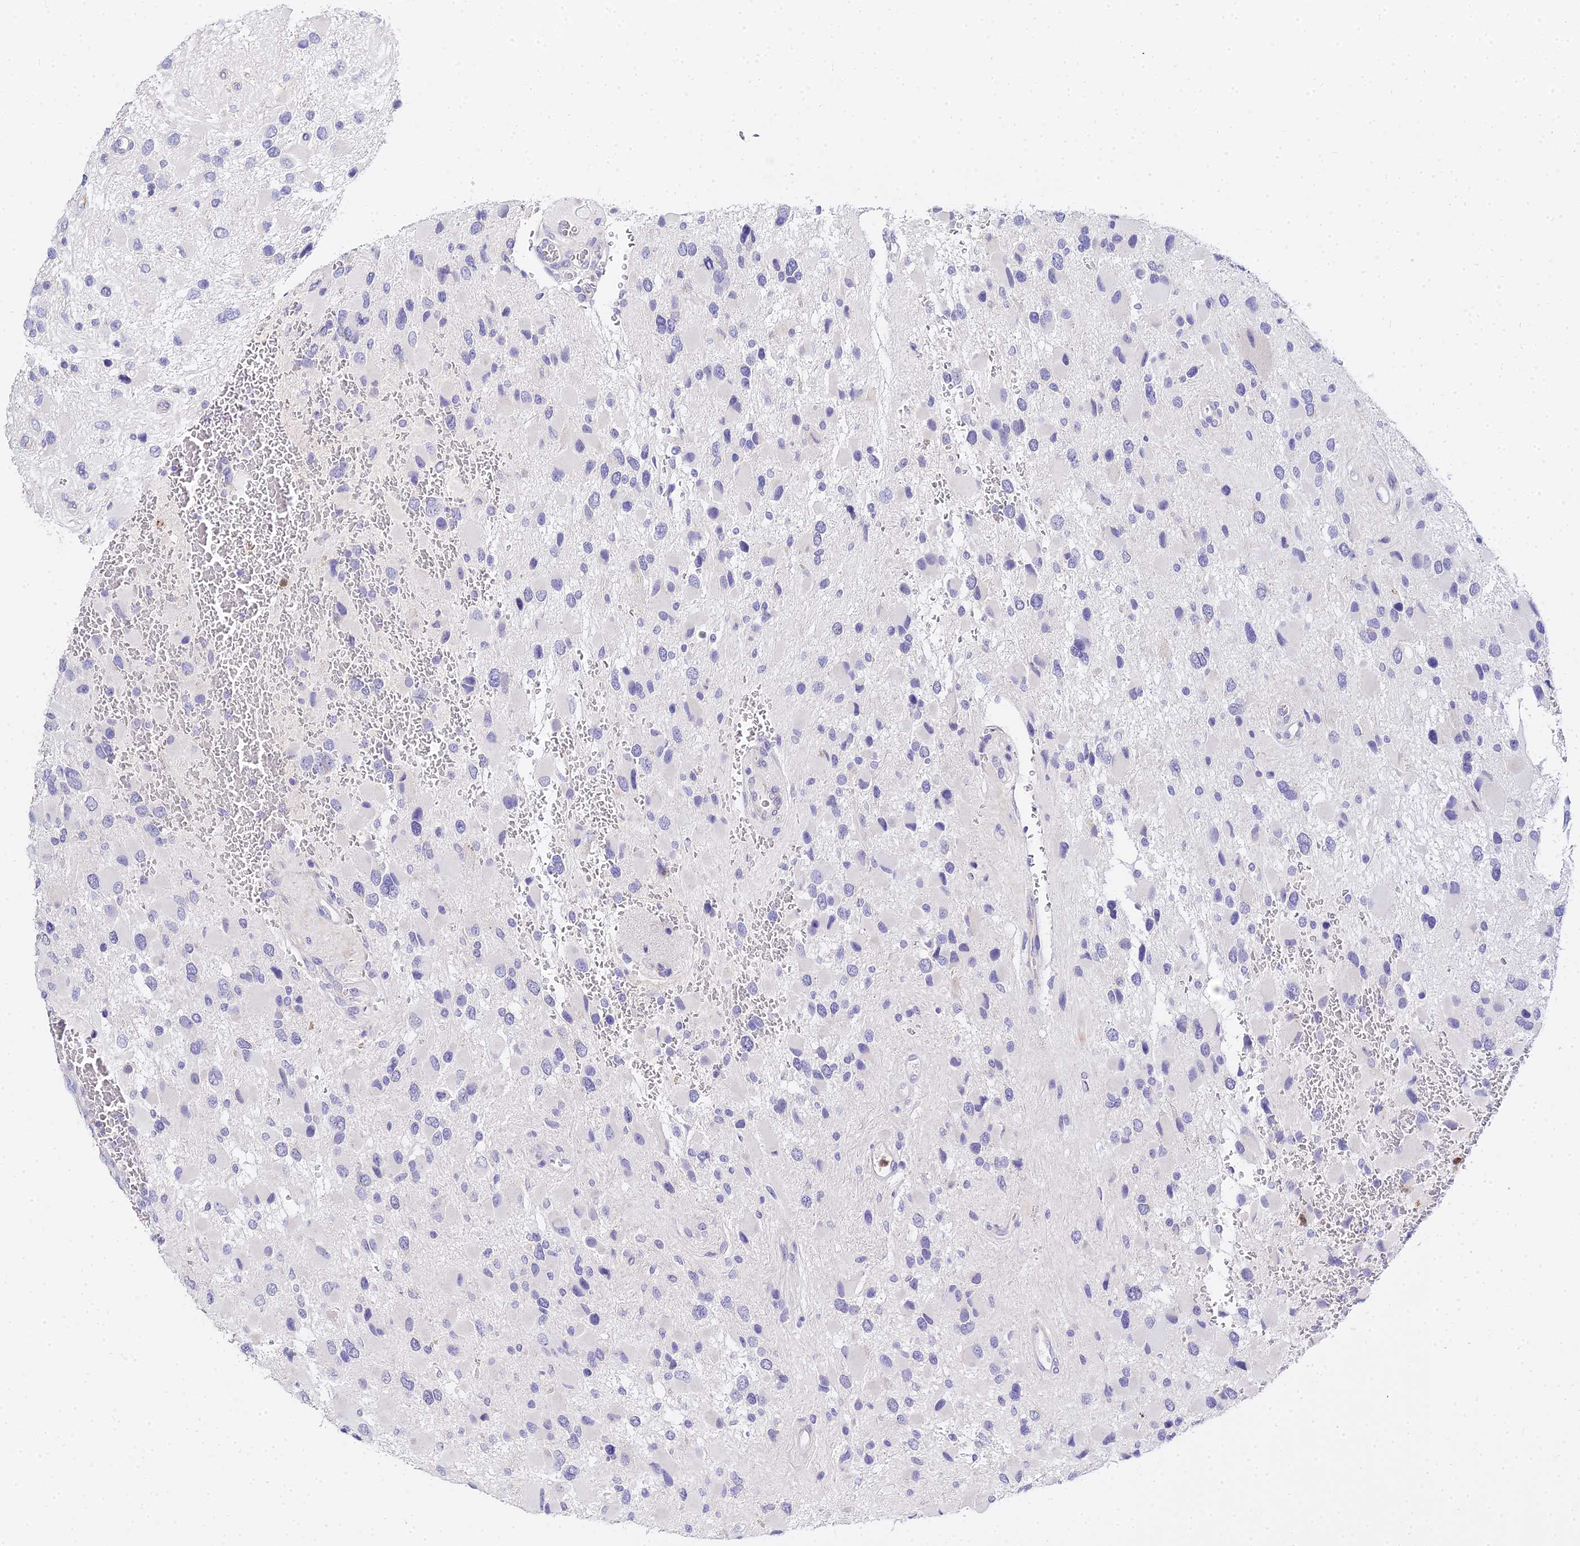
{"staining": {"intensity": "negative", "quantity": "none", "location": "none"}, "tissue": "glioma", "cell_type": "Tumor cells", "image_type": "cancer", "snomed": [{"axis": "morphology", "description": "Glioma, malignant, High grade"}, {"axis": "topography", "description": "Brain"}], "caption": "A high-resolution histopathology image shows immunohistochemistry staining of glioma, which demonstrates no significant staining in tumor cells. (Stains: DAB immunohistochemistry (IHC) with hematoxylin counter stain, Microscopy: brightfield microscopy at high magnification).", "gene": "VWC2L", "patient": {"sex": "male", "age": 53}}